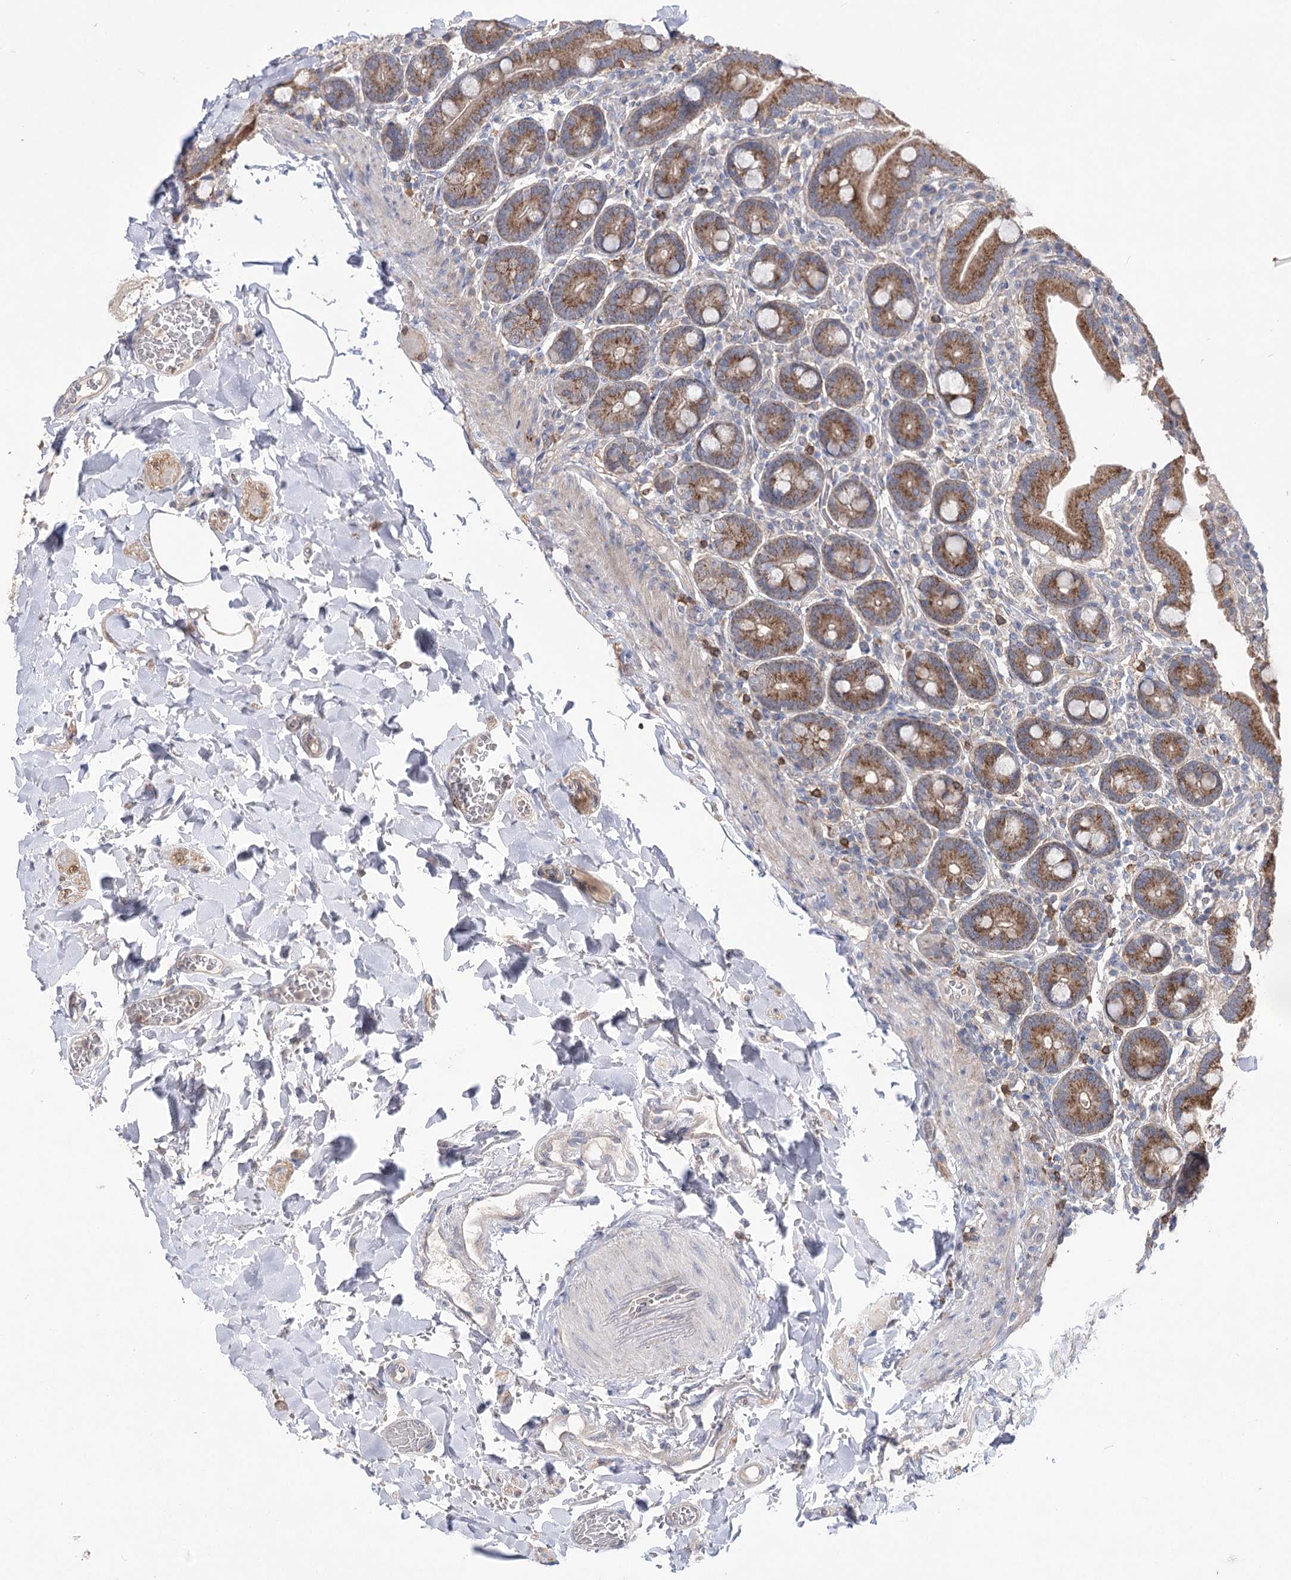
{"staining": {"intensity": "moderate", "quantity": ">75%", "location": "cytoplasmic/membranous"}, "tissue": "duodenum", "cell_type": "Glandular cells", "image_type": "normal", "snomed": [{"axis": "morphology", "description": "Normal tissue, NOS"}, {"axis": "topography", "description": "Duodenum"}], "caption": "A micrograph of human duodenum stained for a protein demonstrates moderate cytoplasmic/membranous brown staining in glandular cells.", "gene": "AURKC", "patient": {"sex": "female", "age": 62}}